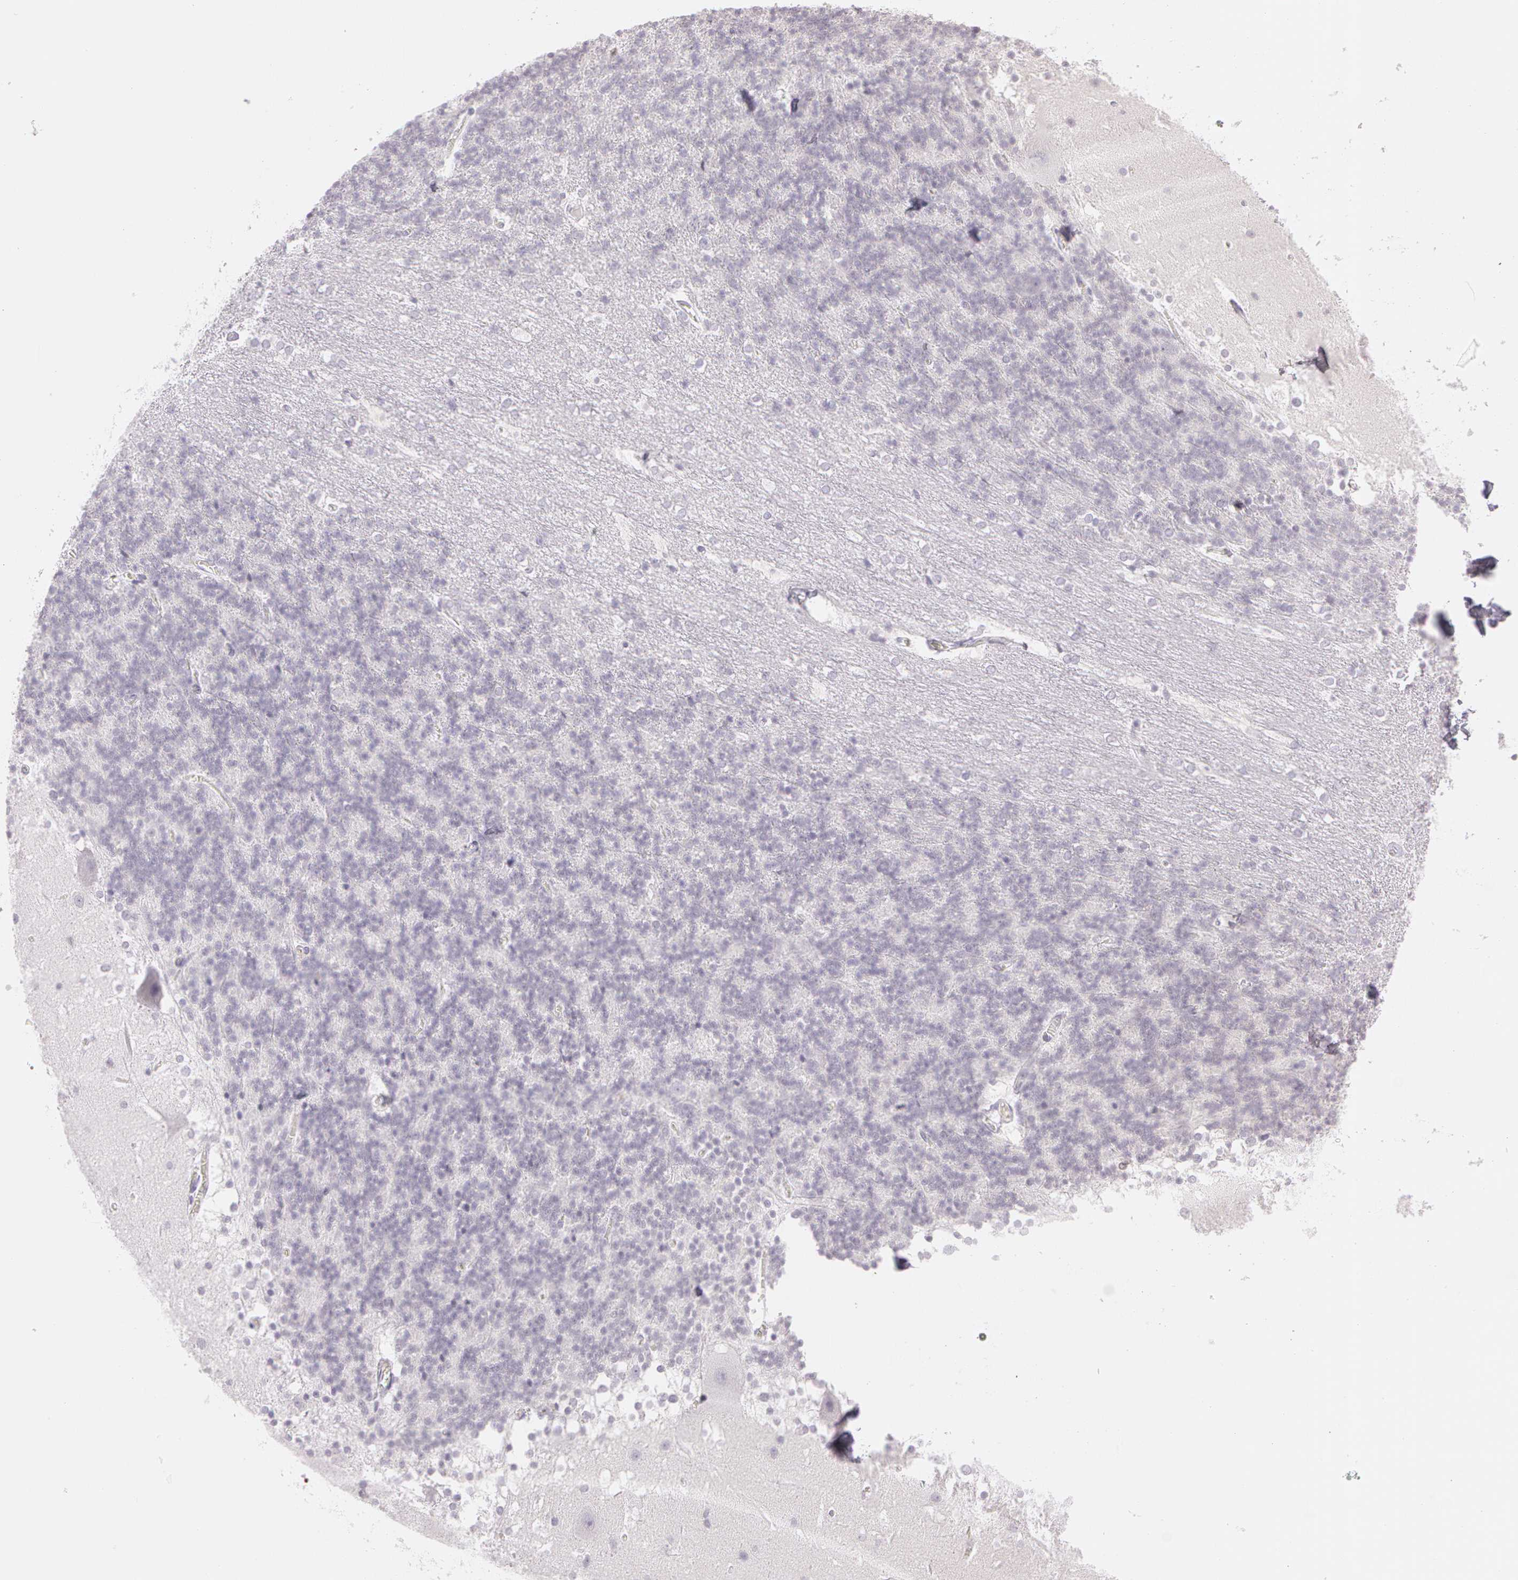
{"staining": {"intensity": "negative", "quantity": "none", "location": "none"}, "tissue": "cerebellum", "cell_type": "Cells in granular layer", "image_type": "normal", "snomed": [{"axis": "morphology", "description": "Normal tissue, NOS"}, {"axis": "topography", "description": "Cerebellum"}], "caption": "Cerebellum stained for a protein using IHC demonstrates no positivity cells in granular layer.", "gene": "OTC", "patient": {"sex": "female", "age": 19}}